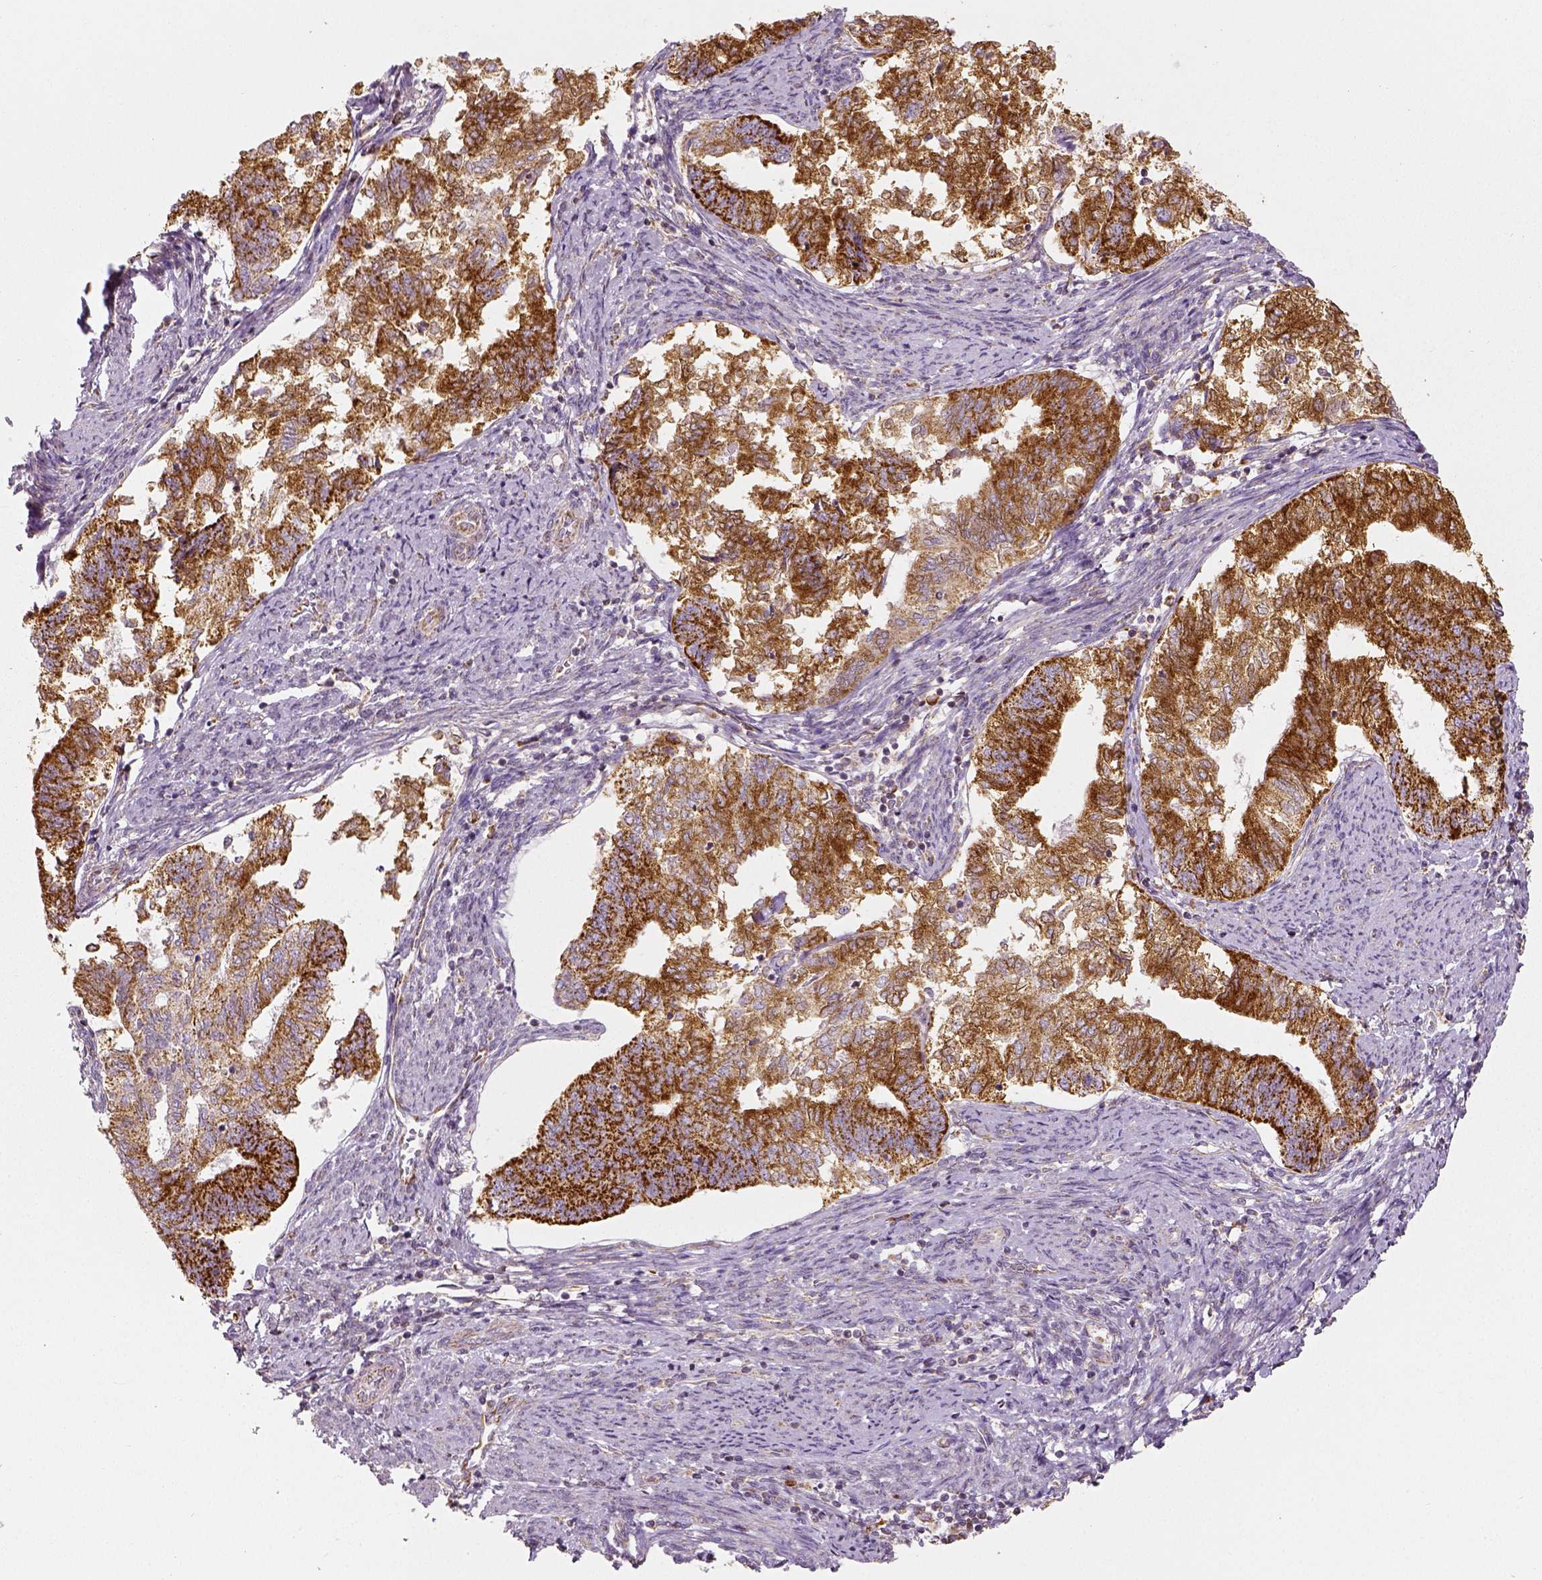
{"staining": {"intensity": "strong", "quantity": ">75%", "location": "cytoplasmic/membranous"}, "tissue": "endometrial cancer", "cell_type": "Tumor cells", "image_type": "cancer", "snomed": [{"axis": "morphology", "description": "Adenocarcinoma, NOS"}, {"axis": "topography", "description": "Endometrium"}], "caption": "Human endometrial cancer stained for a protein (brown) demonstrates strong cytoplasmic/membranous positive staining in approximately >75% of tumor cells.", "gene": "PGAM5", "patient": {"sex": "female", "age": 65}}